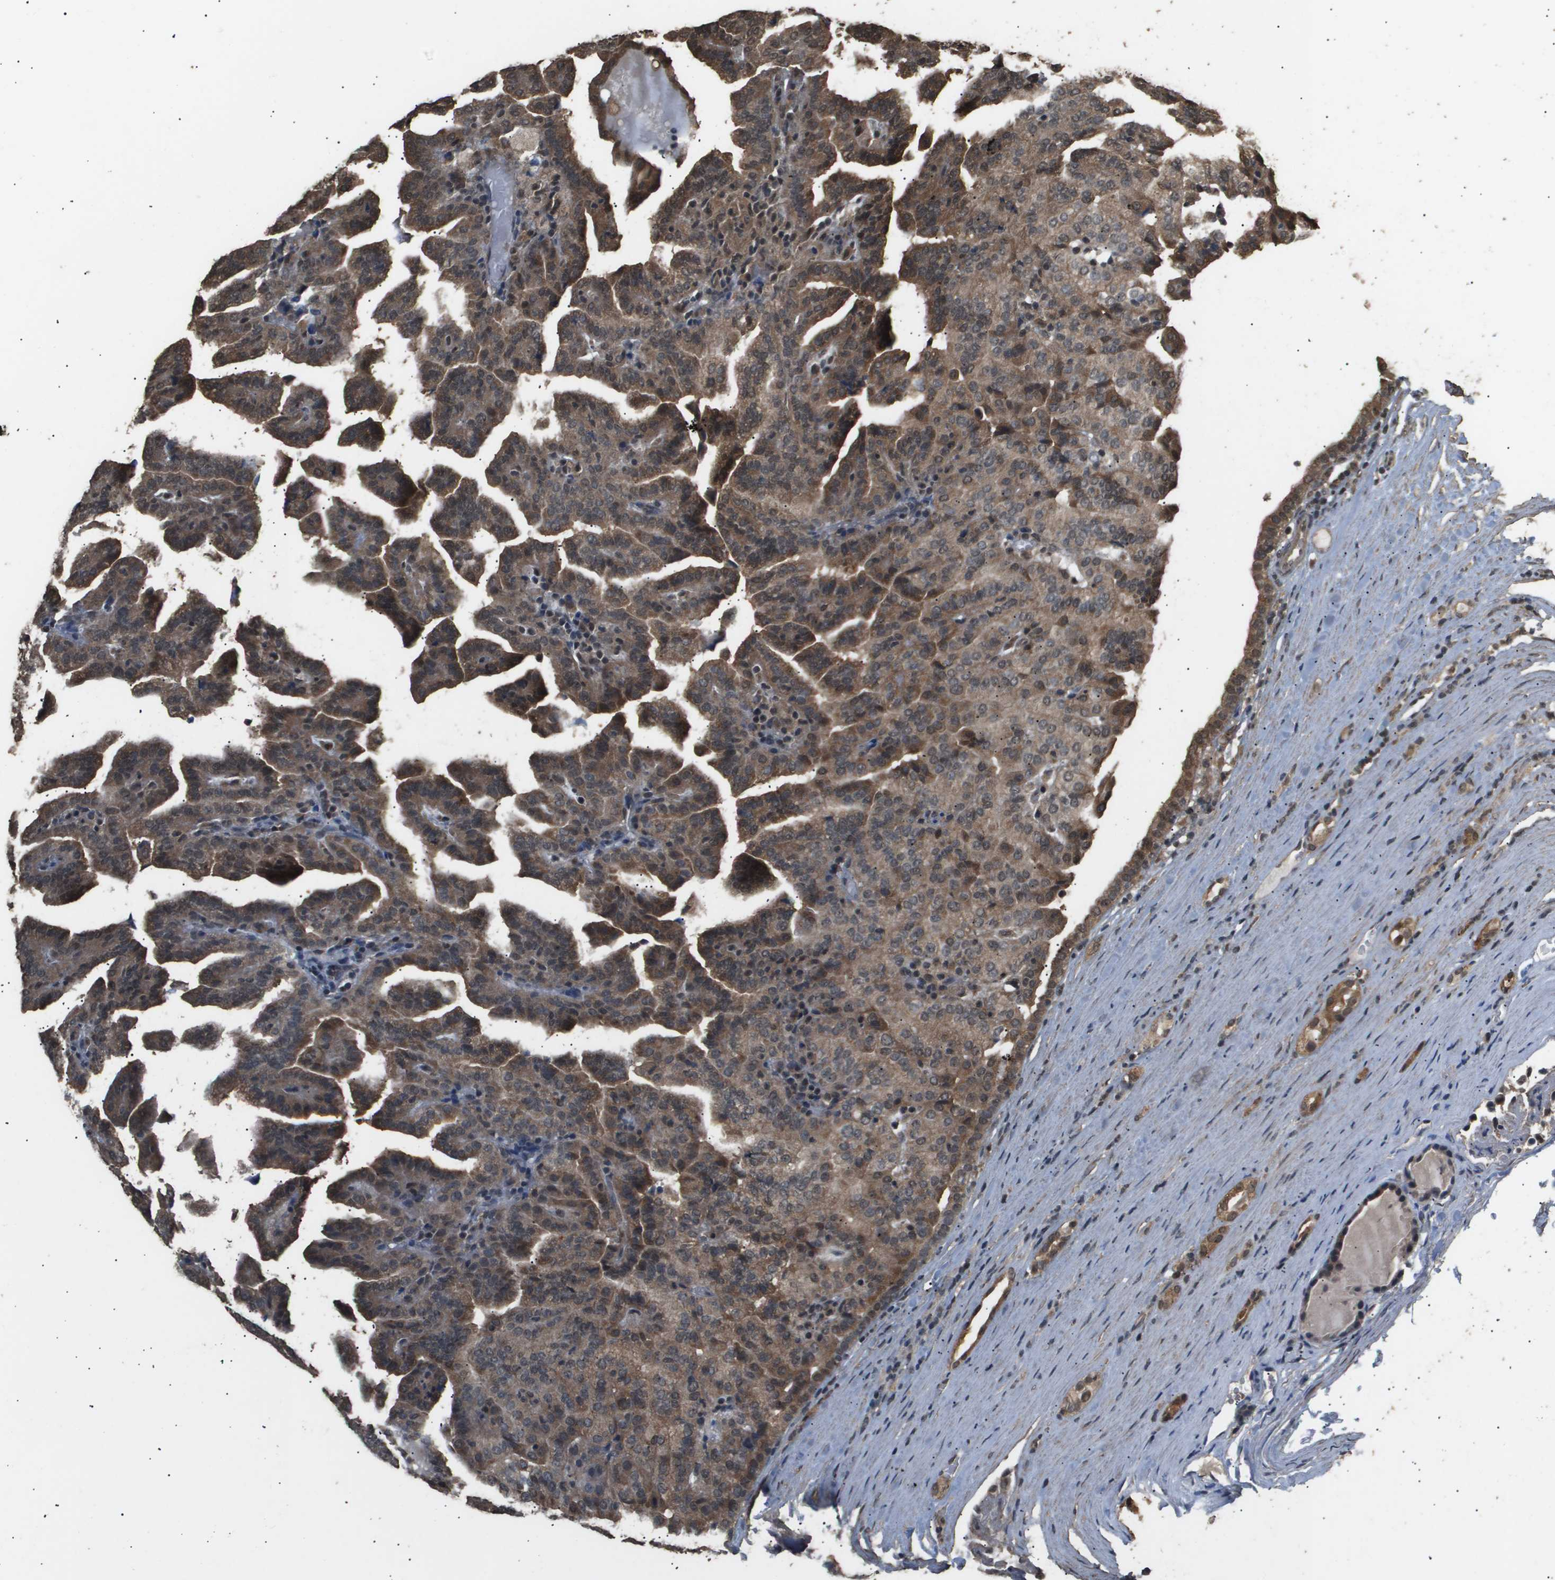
{"staining": {"intensity": "moderate", "quantity": ">75%", "location": "cytoplasmic/membranous"}, "tissue": "renal cancer", "cell_type": "Tumor cells", "image_type": "cancer", "snomed": [{"axis": "morphology", "description": "Adenocarcinoma, NOS"}, {"axis": "topography", "description": "Kidney"}], "caption": "The histopathology image exhibits immunohistochemical staining of renal cancer (adenocarcinoma). There is moderate cytoplasmic/membranous expression is identified in about >75% of tumor cells.", "gene": "ING1", "patient": {"sex": "male", "age": 61}}